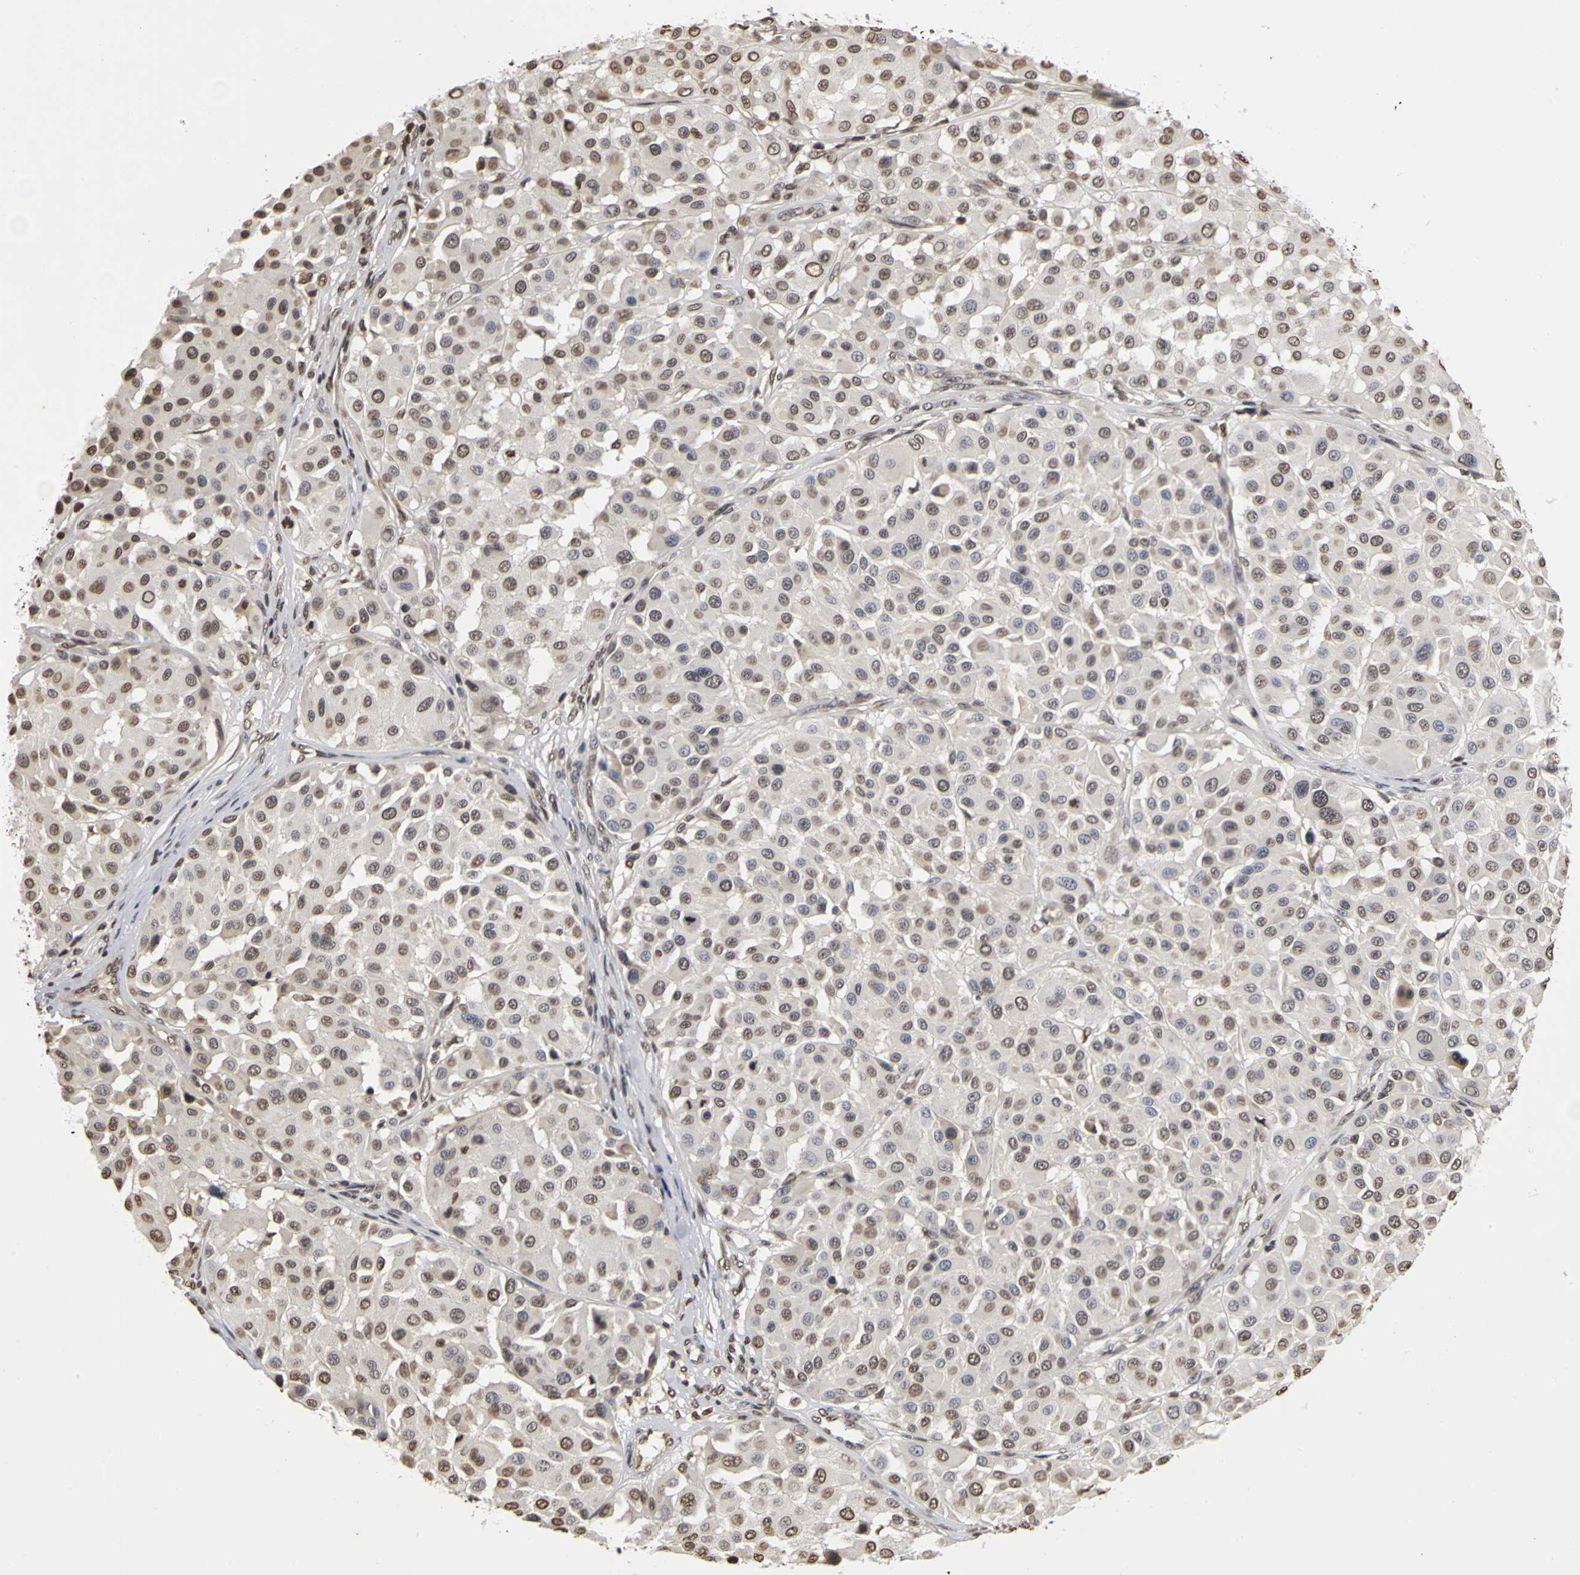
{"staining": {"intensity": "weak", "quantity": "25%-75%", "location": "nuclear"}, "tissue": "melanoma", "cell_type": "Tumor cells", "image_type": "cancer", "snomed": [{"axis": "morphology", "description": "Malignant melanoma, Metastatic site"}, {"axis": "topography", "description": "Soft tissue"}], "caption": "A low amount of weak nuclear positivity is appreciated in approximately 25%-75% of tumor cells in melanoma tissue.", "gene": "ERCC2", "patient": {"sex": "male", "age": 41}}